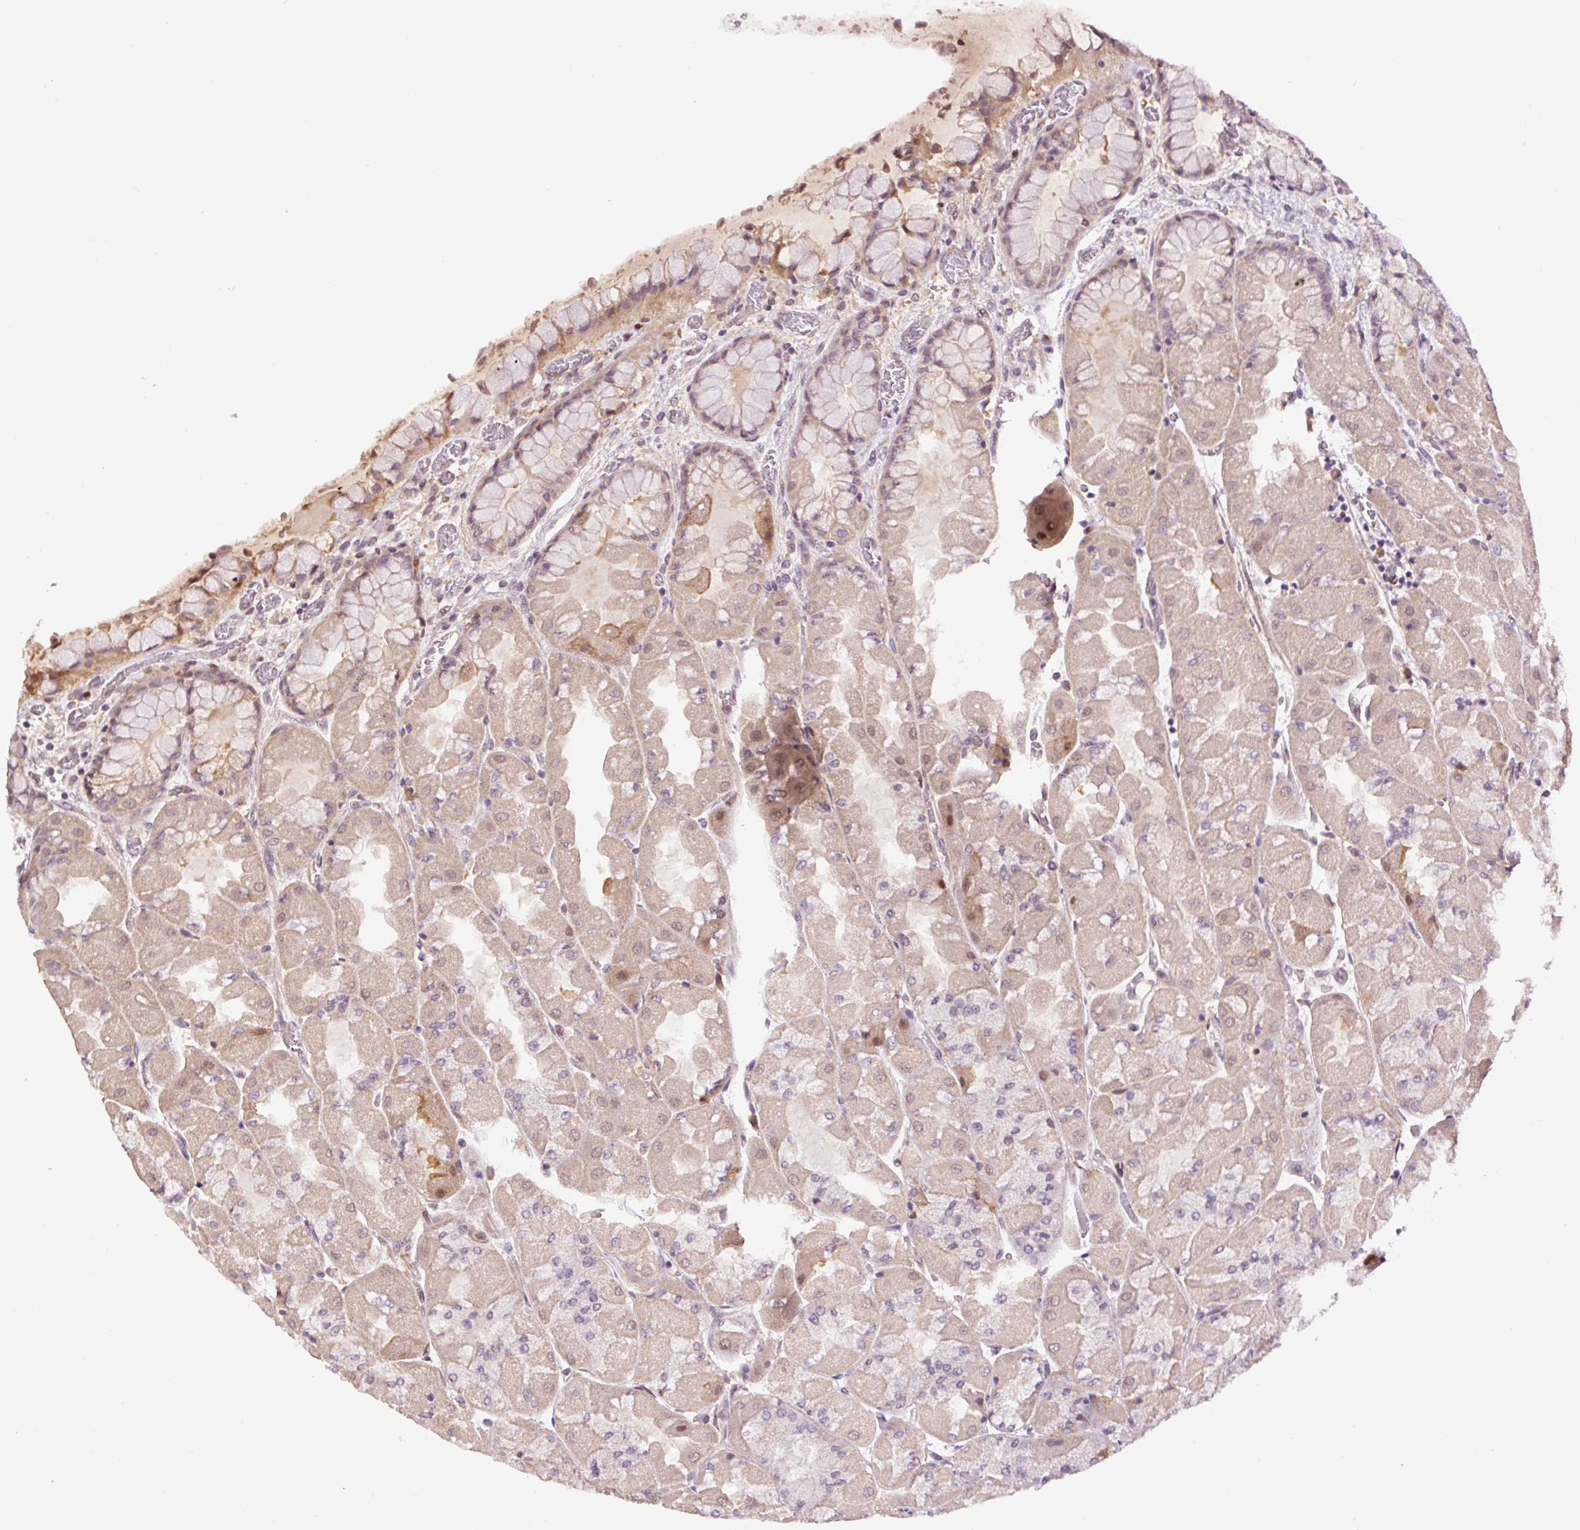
{"staining": {"intensity": "weak", "quantity": ">75%", "location": "cytoplasmic/membranous"}, "tissue": "stomach", "cell_type": "Glandular cells", "image_type": "normal", "snomed": [{"axis": "morphology", "description": "Normal tissue, NOS"}, {"axis": "topography", "description": "Stomach"}], "caption": "IHC image of benign stomach stained for a protein (brown), which reveals low levels of weak cytoplasmic/membranous staining in about >75% of glandular cells.", "gene": "DPPA4", "patient": {"sex": "female", "age": 61}}